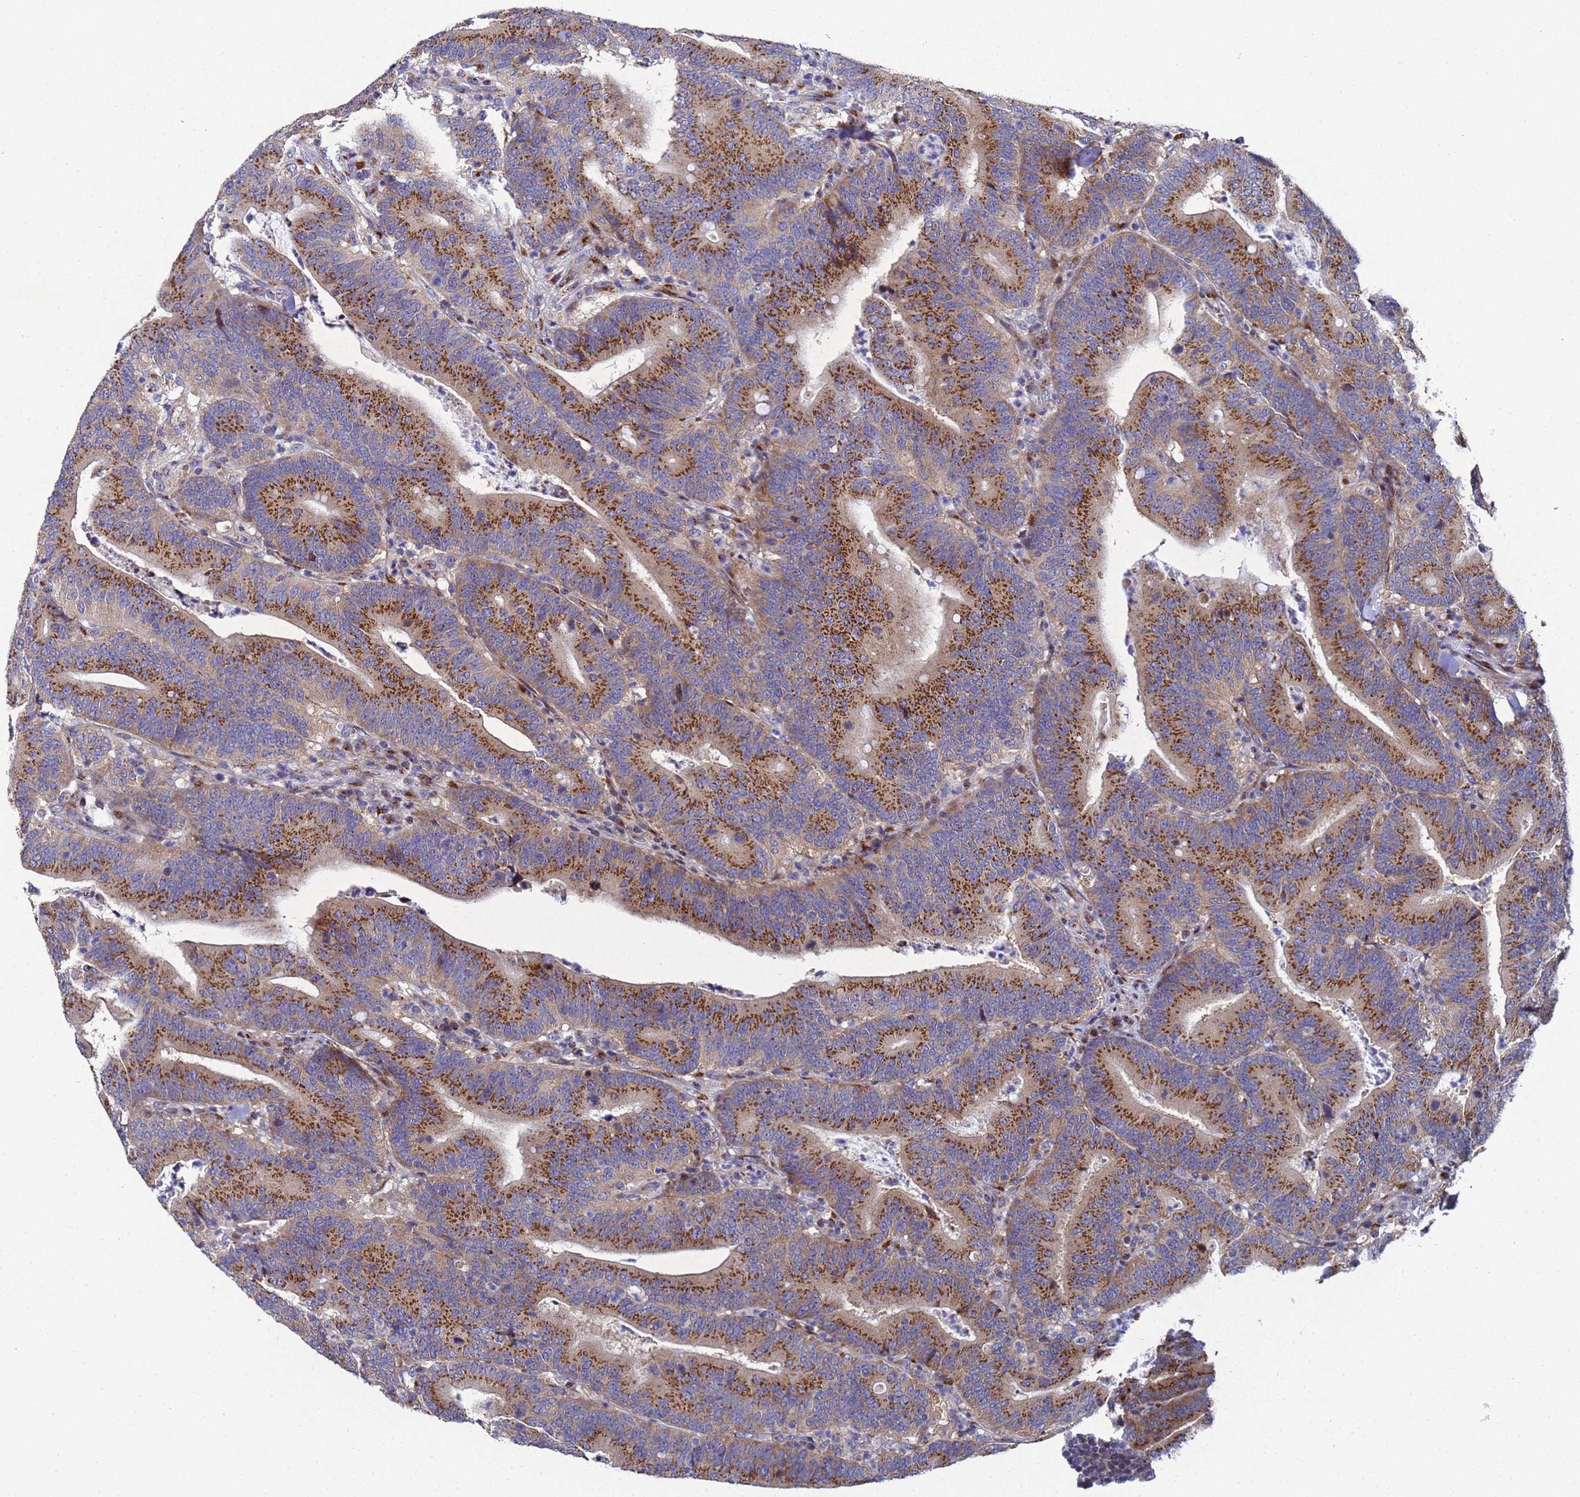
{"staining": {"intensity": "strong", "quantity": ">75%", "location": "cytoplasmic/membranous"}, "tissue": "colorectal cancer", "cell_type": "Tumor cells", "image_type": "cancer", "snomed": [{"axis": "morphology", "description": "Adenocarcinoma, NOS"}, {"axis": "topography", "description": "Colon"}], "caption": "High-power microscopy captured an IHC micrograph of colorectal cancer (adenocarcinoma), revealing strong cytoplasmic/membranous positivity in about >75% of tumor cells. (Brightfield microscopy of DAB IHC at high magnification).", "gene": "NSUN6", "patient": {"sex": "female", "age": 66}}